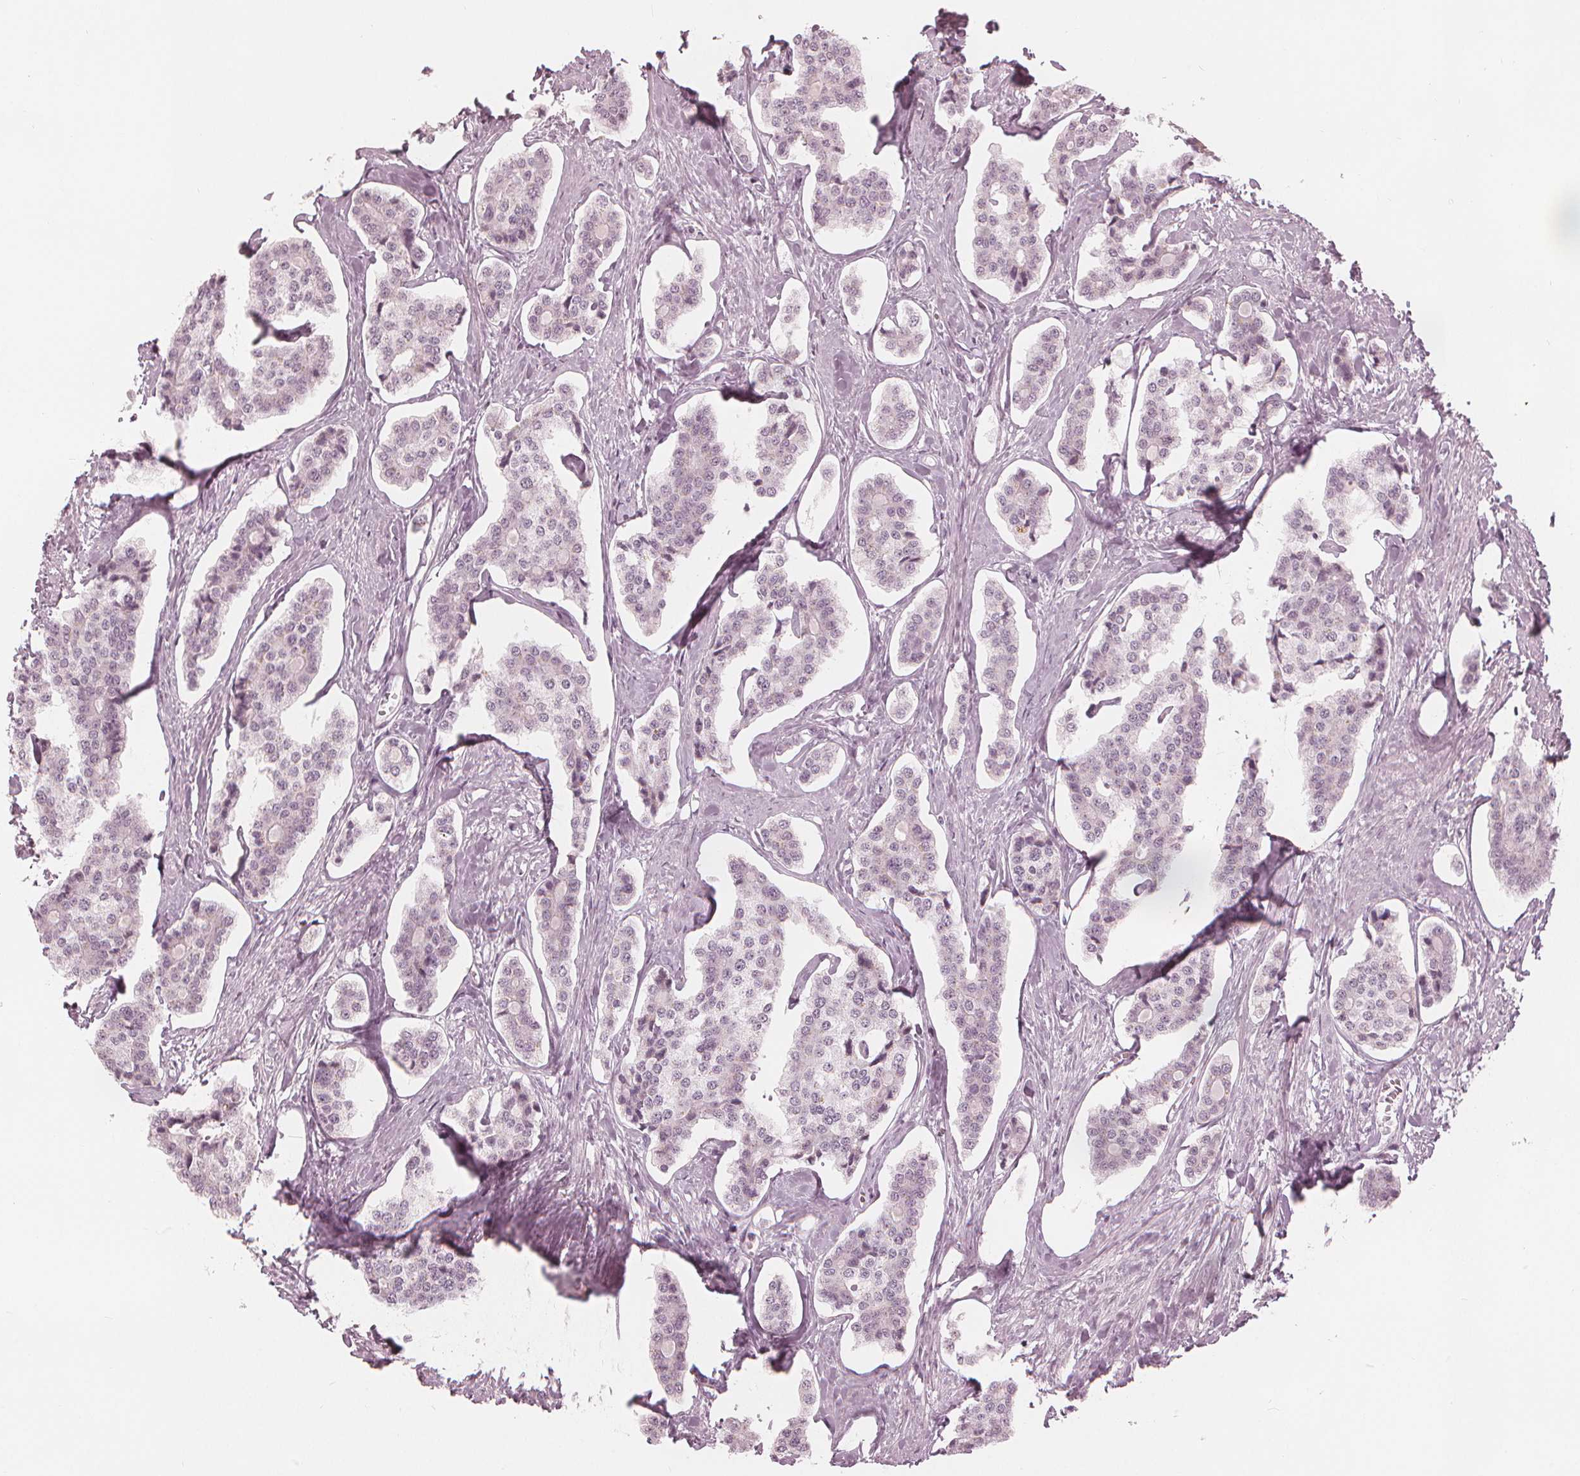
{"staining": {"intensity": "negative", "quantity": "none", "location": "none"}, "tissue": "carcinoid", "cell_type": "Tumor cells", "image_type": "cancer", "snomed": [{"axis": "morphology", "description": "Carcinoid, malignant, NOS"}, {"axis": "topography", "description": "Small intestine"}], "caption": "A high-resolution image shows immunohistochemistry (IHC) staining of carcinoid, which exhibits no significant positivity in tumor cells.", "gene": "PAEP", "patient": {"sex": "female", "age": 65}}